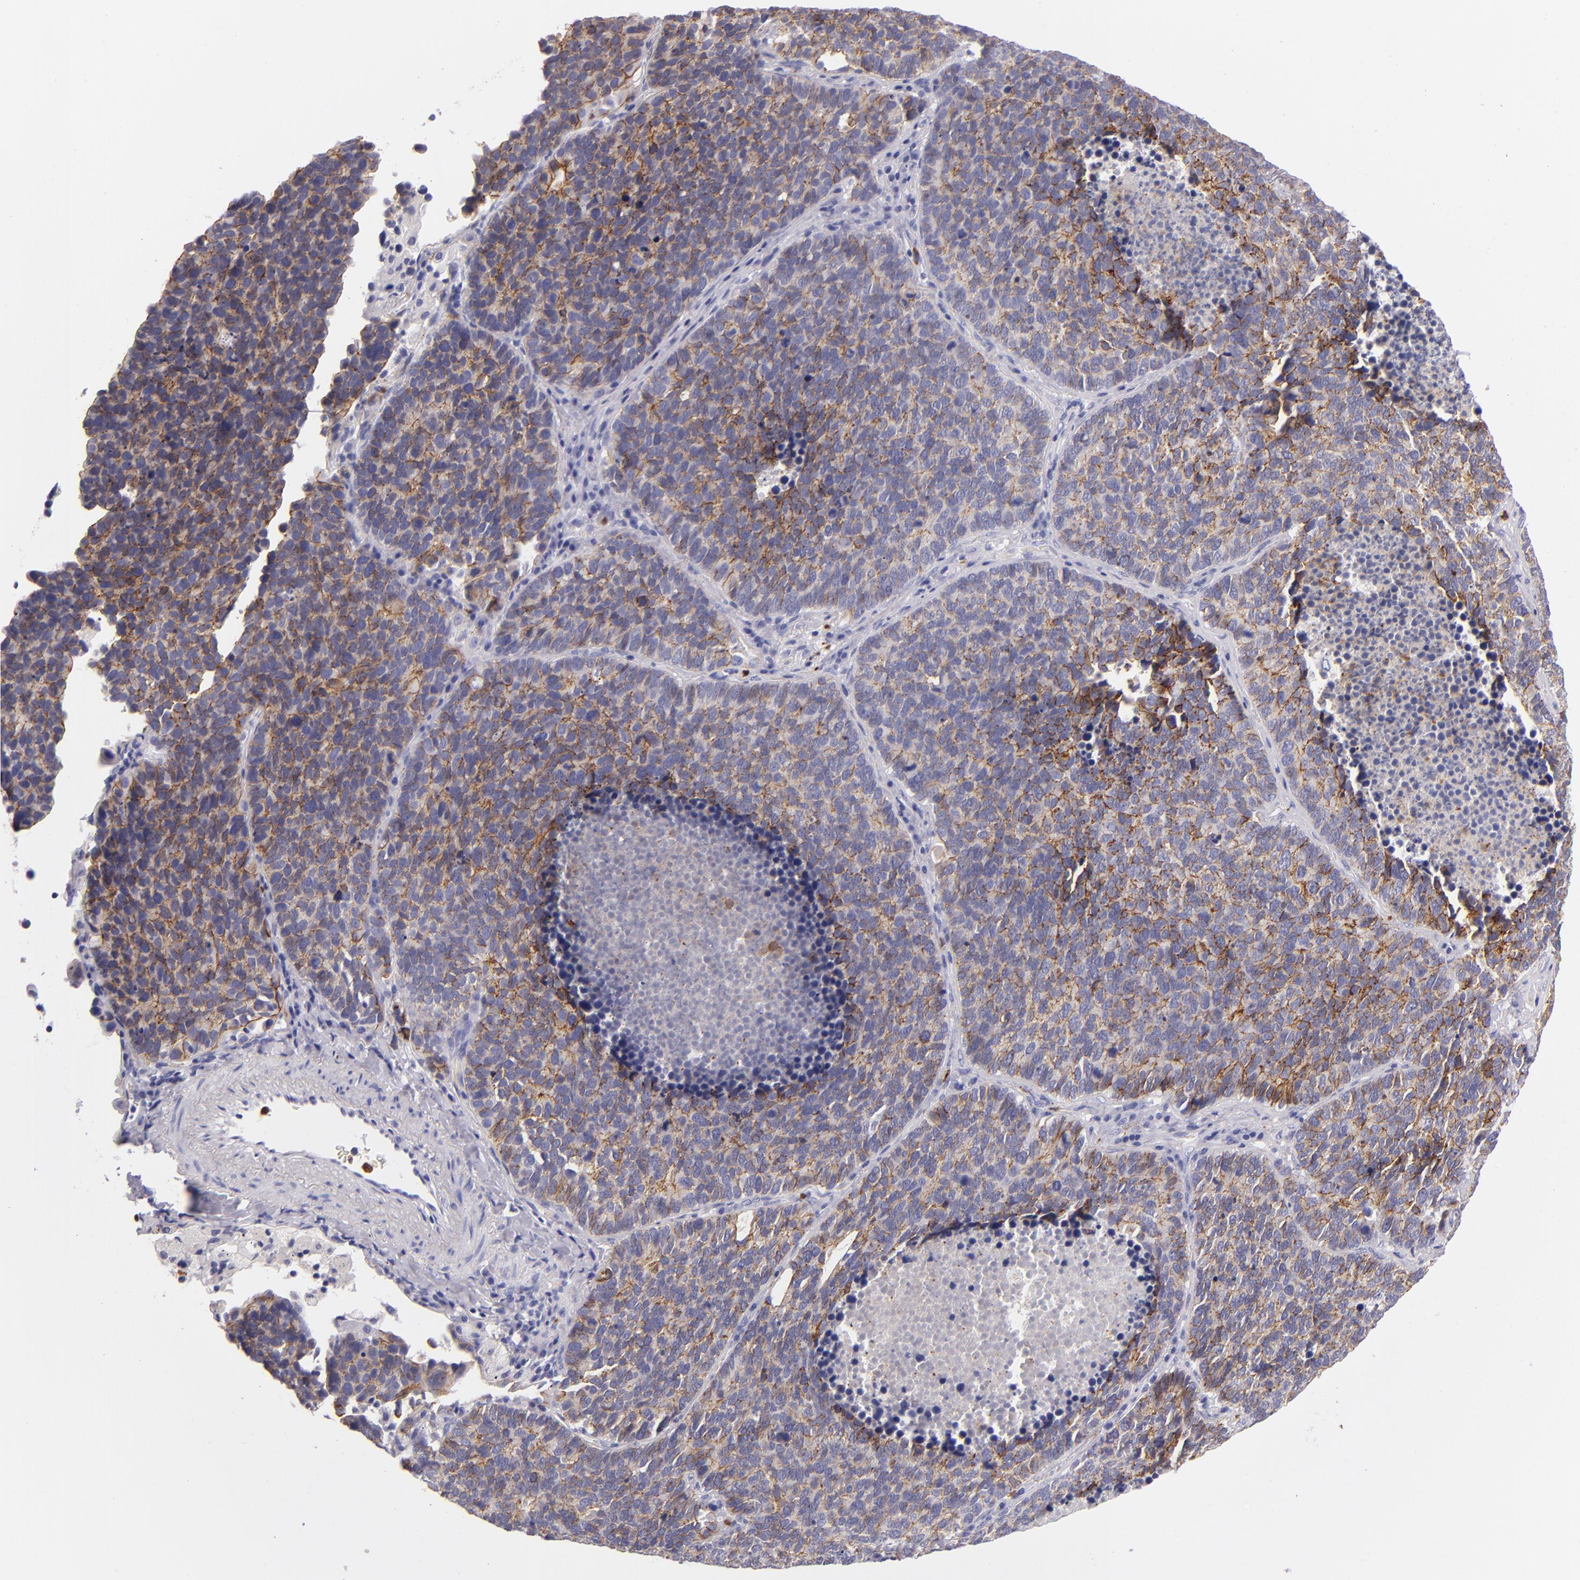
{"staining": {"intensity": "moderate", "quantity": "25%-75%", "location": "cytoplasmic/membranous"}, "tissue": "lung cancer", "cell_type": "Tumor cells", "image_type": "cancer", "snomed": [{"axis": "morphology", "description": "Neoplasm, malignant, NOS"}, {"axis": "topography", "description": "Lung"}], "caption": "Malignant neoplasm (lung) stained with DAB immunohistochemistry exhibits medium levels of moderate cytoplasmic/membranous expression in approximately 25%-75% of tumor cells.", "gene": "CDH3", "patient": {"sex": "female", "age": 75}}